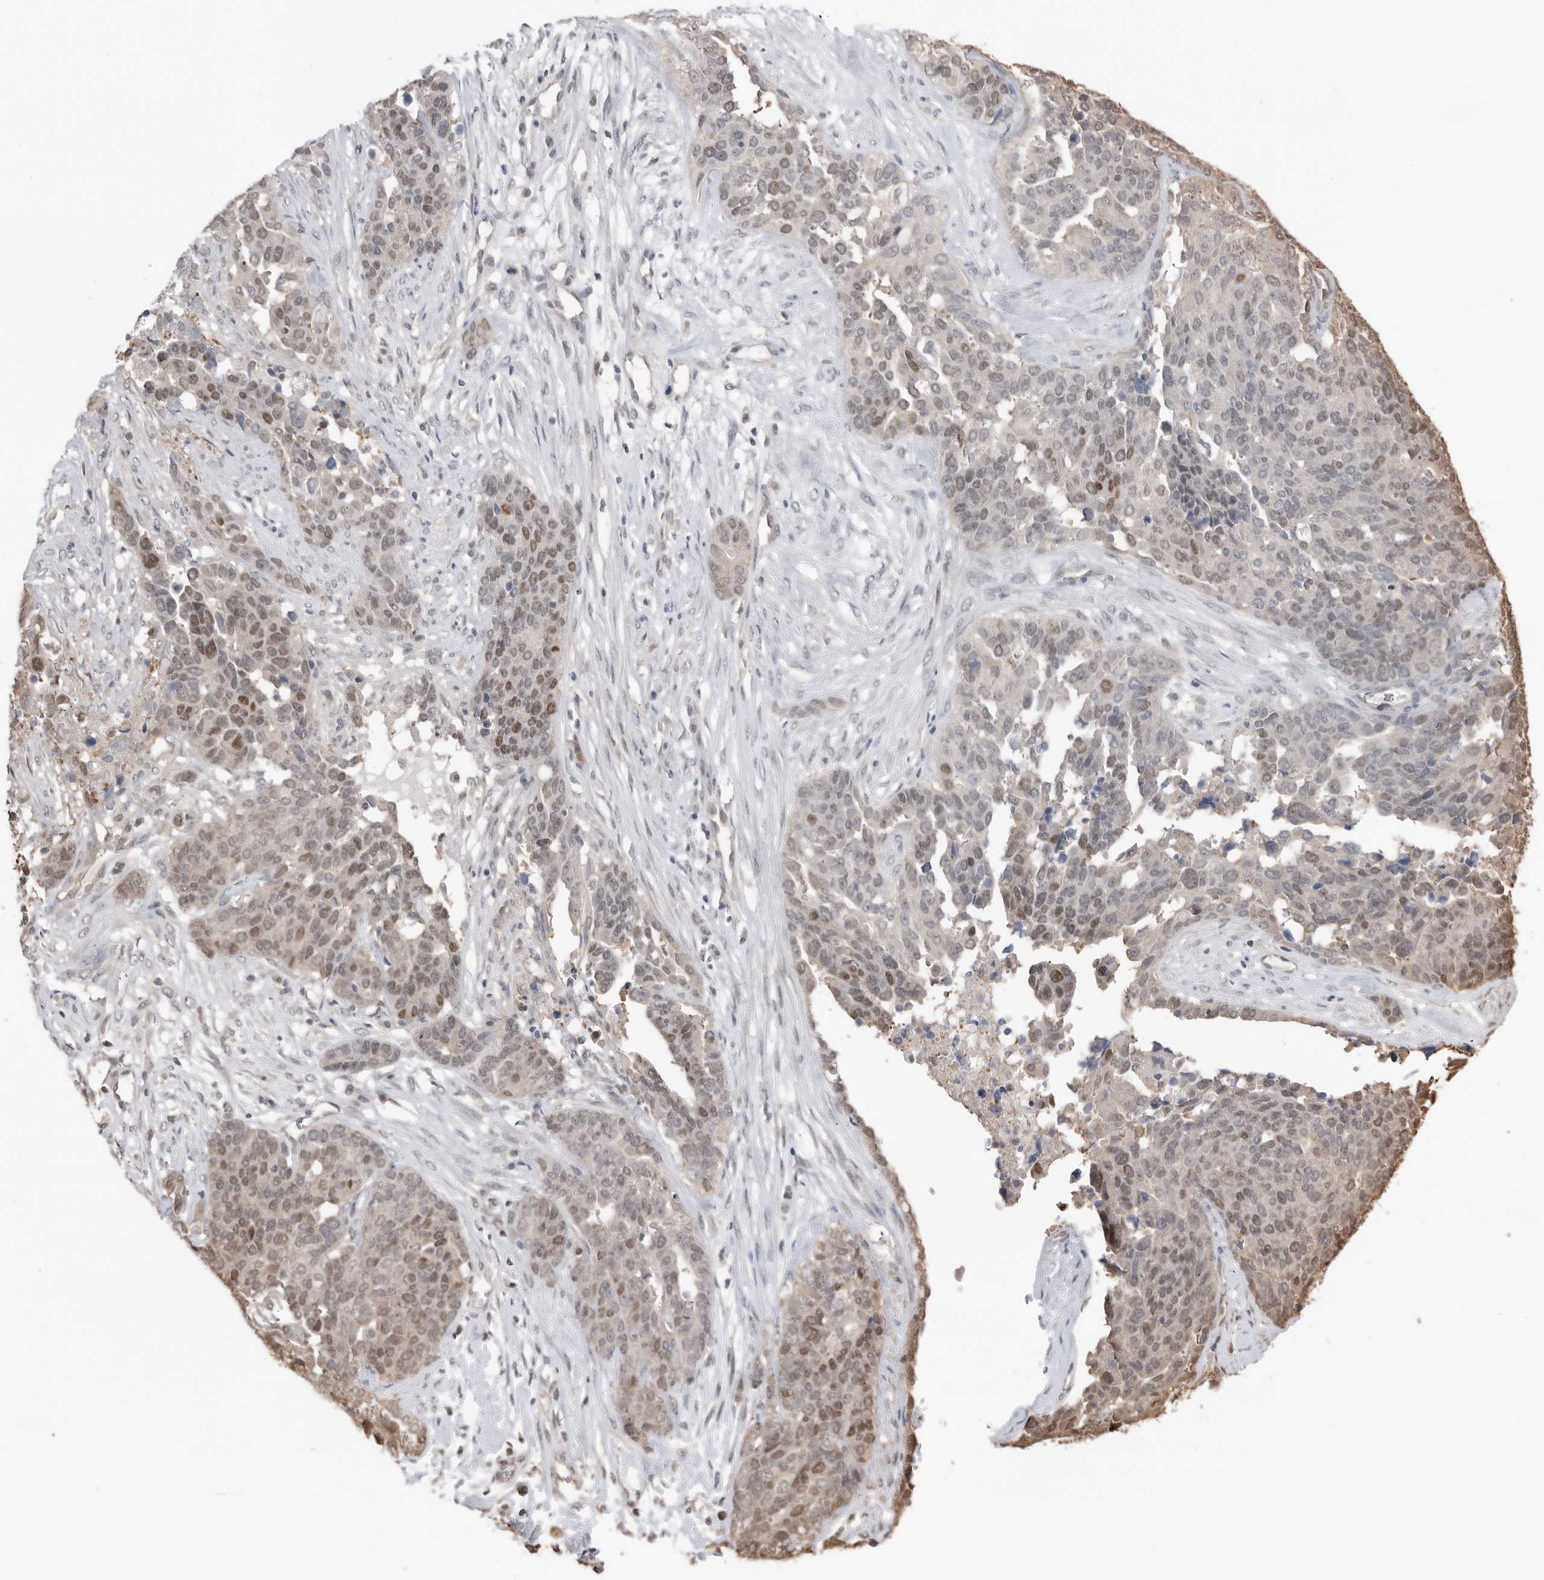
{"staining": {"intensity": "weak", "quantity": "25%-75%", "location": "nuclear"}, "tissue": "ovarian cancer", "cell_type": "Tumor cells", "image_type": "cancer", "snomed": [{"axis": "morphology", "description": "Cystadenocarcinoma, serous, NOS"}, {"axis": "topography", "description": "Ovary"}], "caption": "Ovarian cancer (serous cystadenocarcinoma) was stained to show a protein in brown. There is low levels of weak nuclear positivity in approximately 25%-75% of tumor cells.", "gene": "PEAK1", "patient": {"sex": "female", "age": 44}}